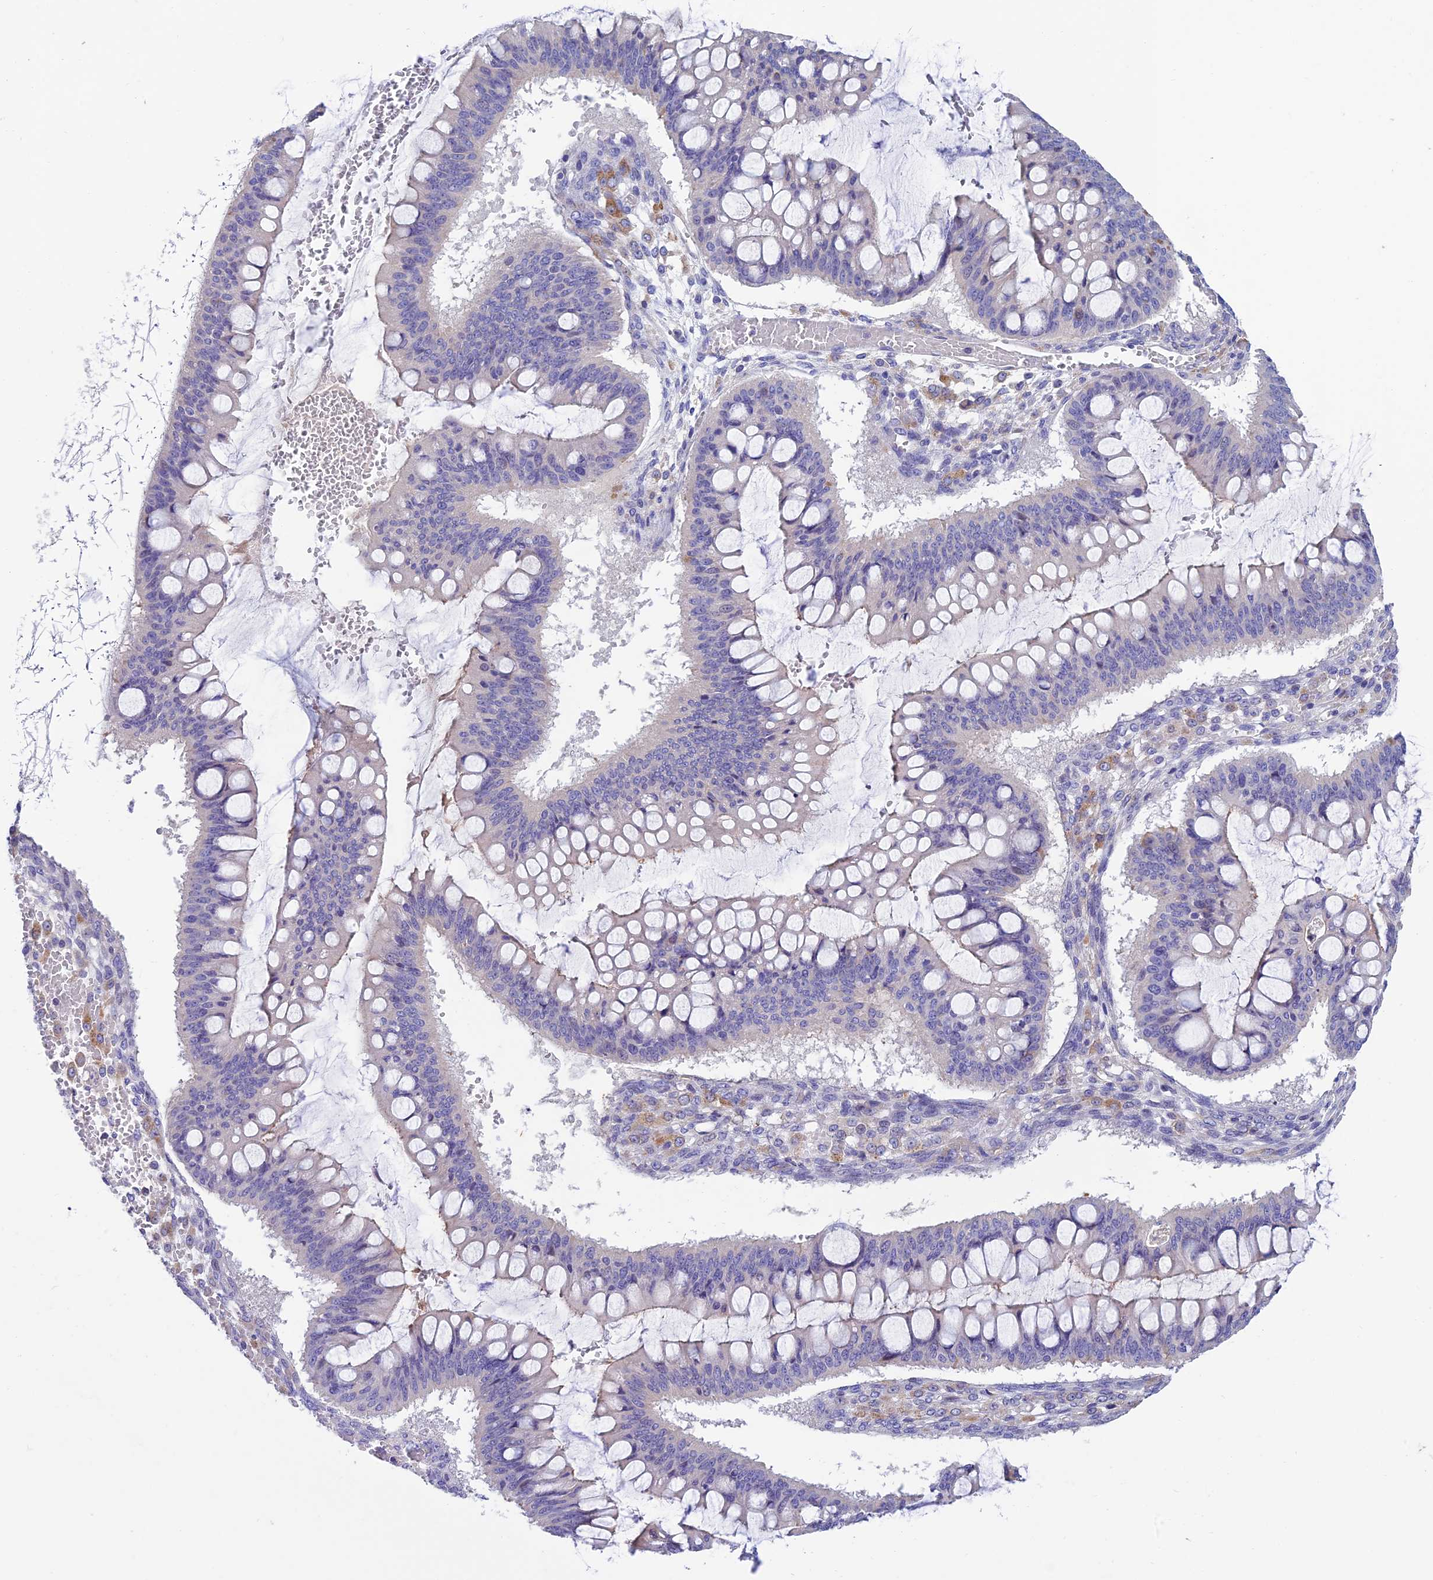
{"staining": {"intensity": "negative", "quantity": "none", "location": "none"}, "tissue": "ovarian cancer", "cell_type": "Tumor cells", "image_type": "cancer", "snomed": [{"axis": "morphology", "description": "Cystadenocarcinoma, mucinous, NOS"}, {"axis": "topography", "description": "Ovary"}], "caption": "DAB (3,3'-diaminobenzidine) immunohistochemical staining of human ovarian mucinous cystadenocarcinoma reveals no significant positivity in tumor cells.", "gene": "FAM178B", "patient": {"sex": "female", "age": 73}}